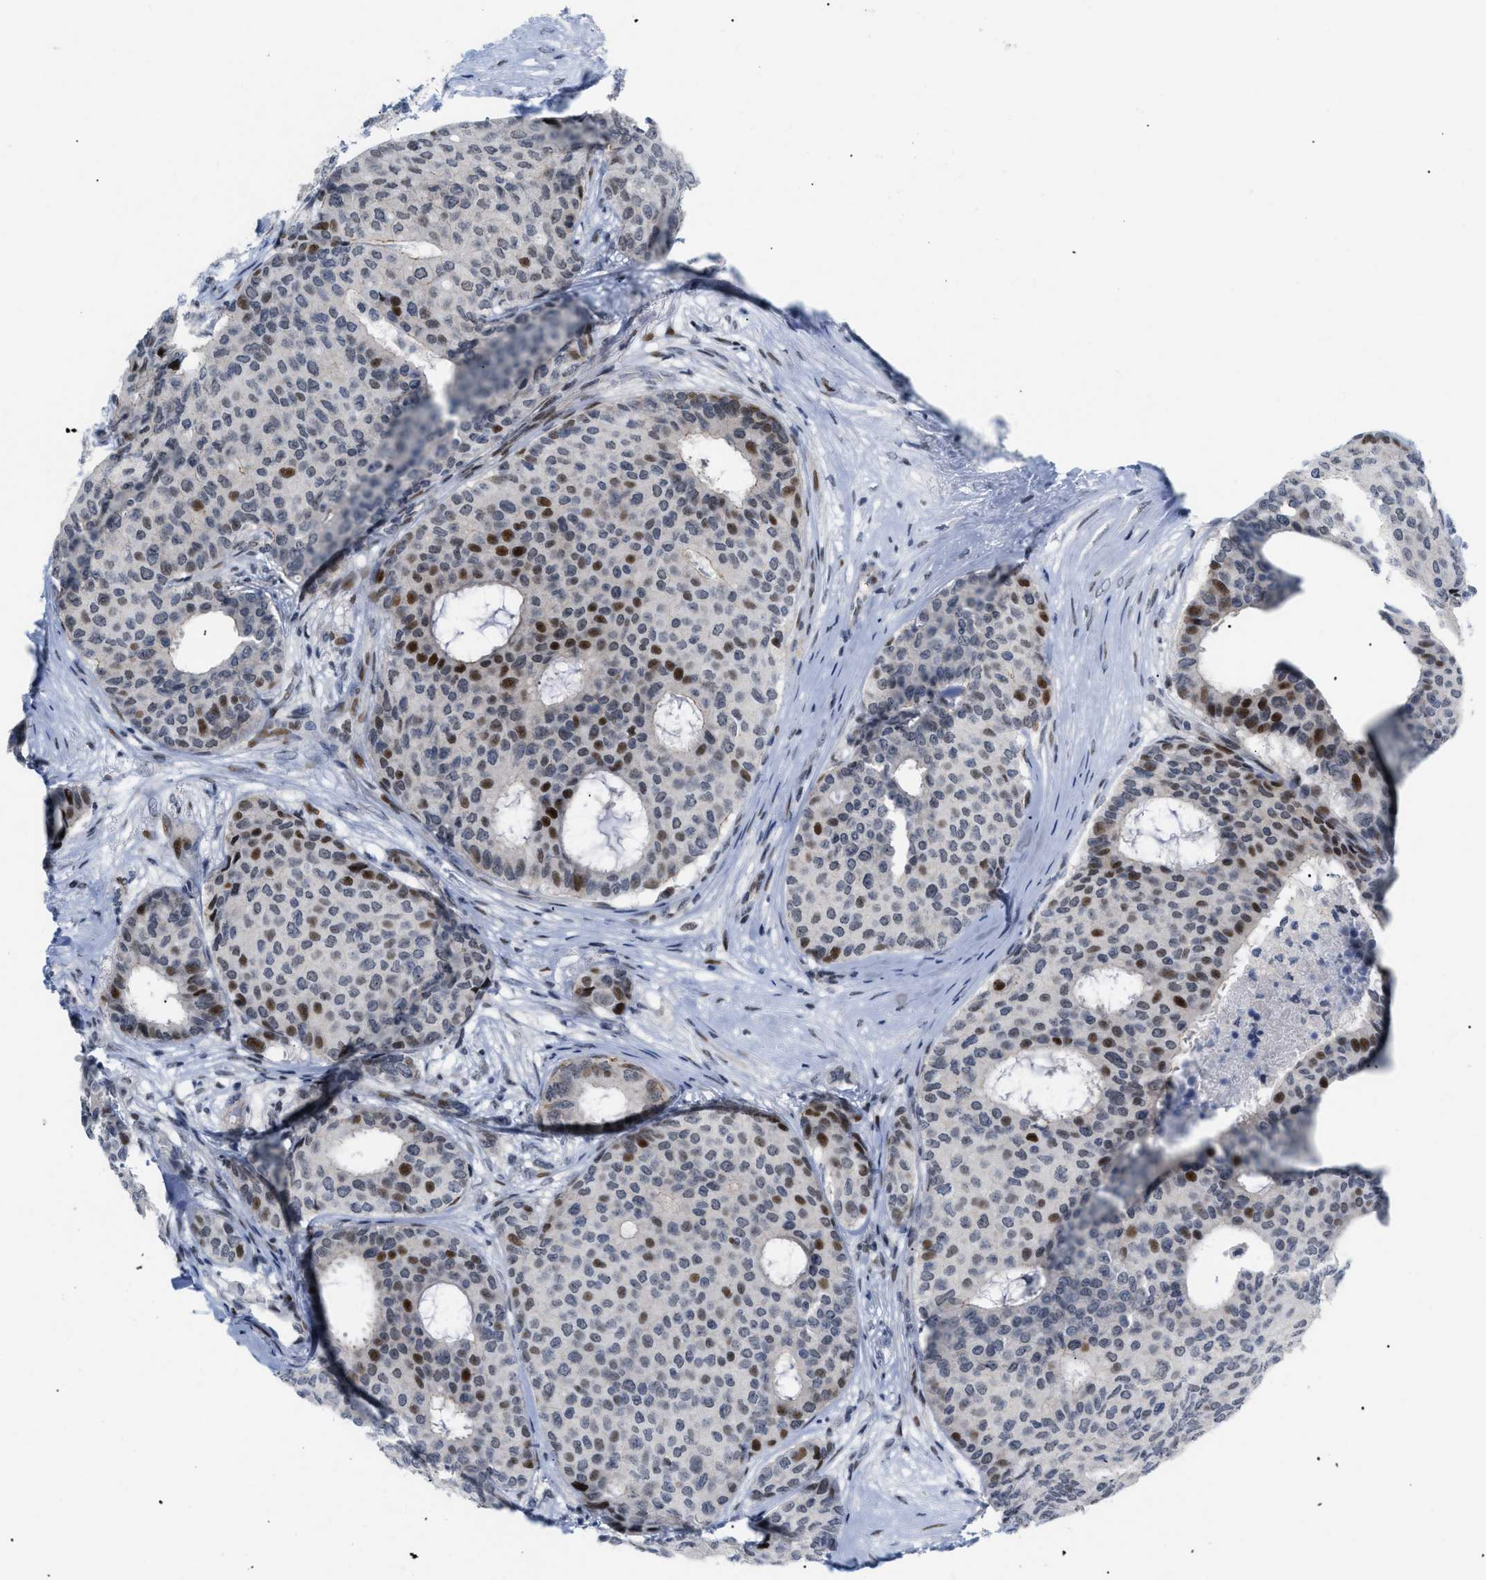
{"staining": {"intensity": "strong", "quantity": "<25%", "location": "nuclear"}, "tissue": "breast cancer", "cell_type": "Tumor cells", "image_type": "cancer", "snomed": [{"axis": "morphology", "description": "Duct carcinoma"}, {"axis": "topography", "description": "Breast"}], "caption": "IHC staining of invasive ductal carcinoma (breast), which displays medium levels of strong nuclear staining in approximately <25% of tumor cells indicating strong nuclear protein positivity. The staining was performed using DAB (brown) for protein detection and nuclei were counterstained in hematoxylin (blue).", "gene": "MED1", "patient": {"sex": "female", "age": 75}}